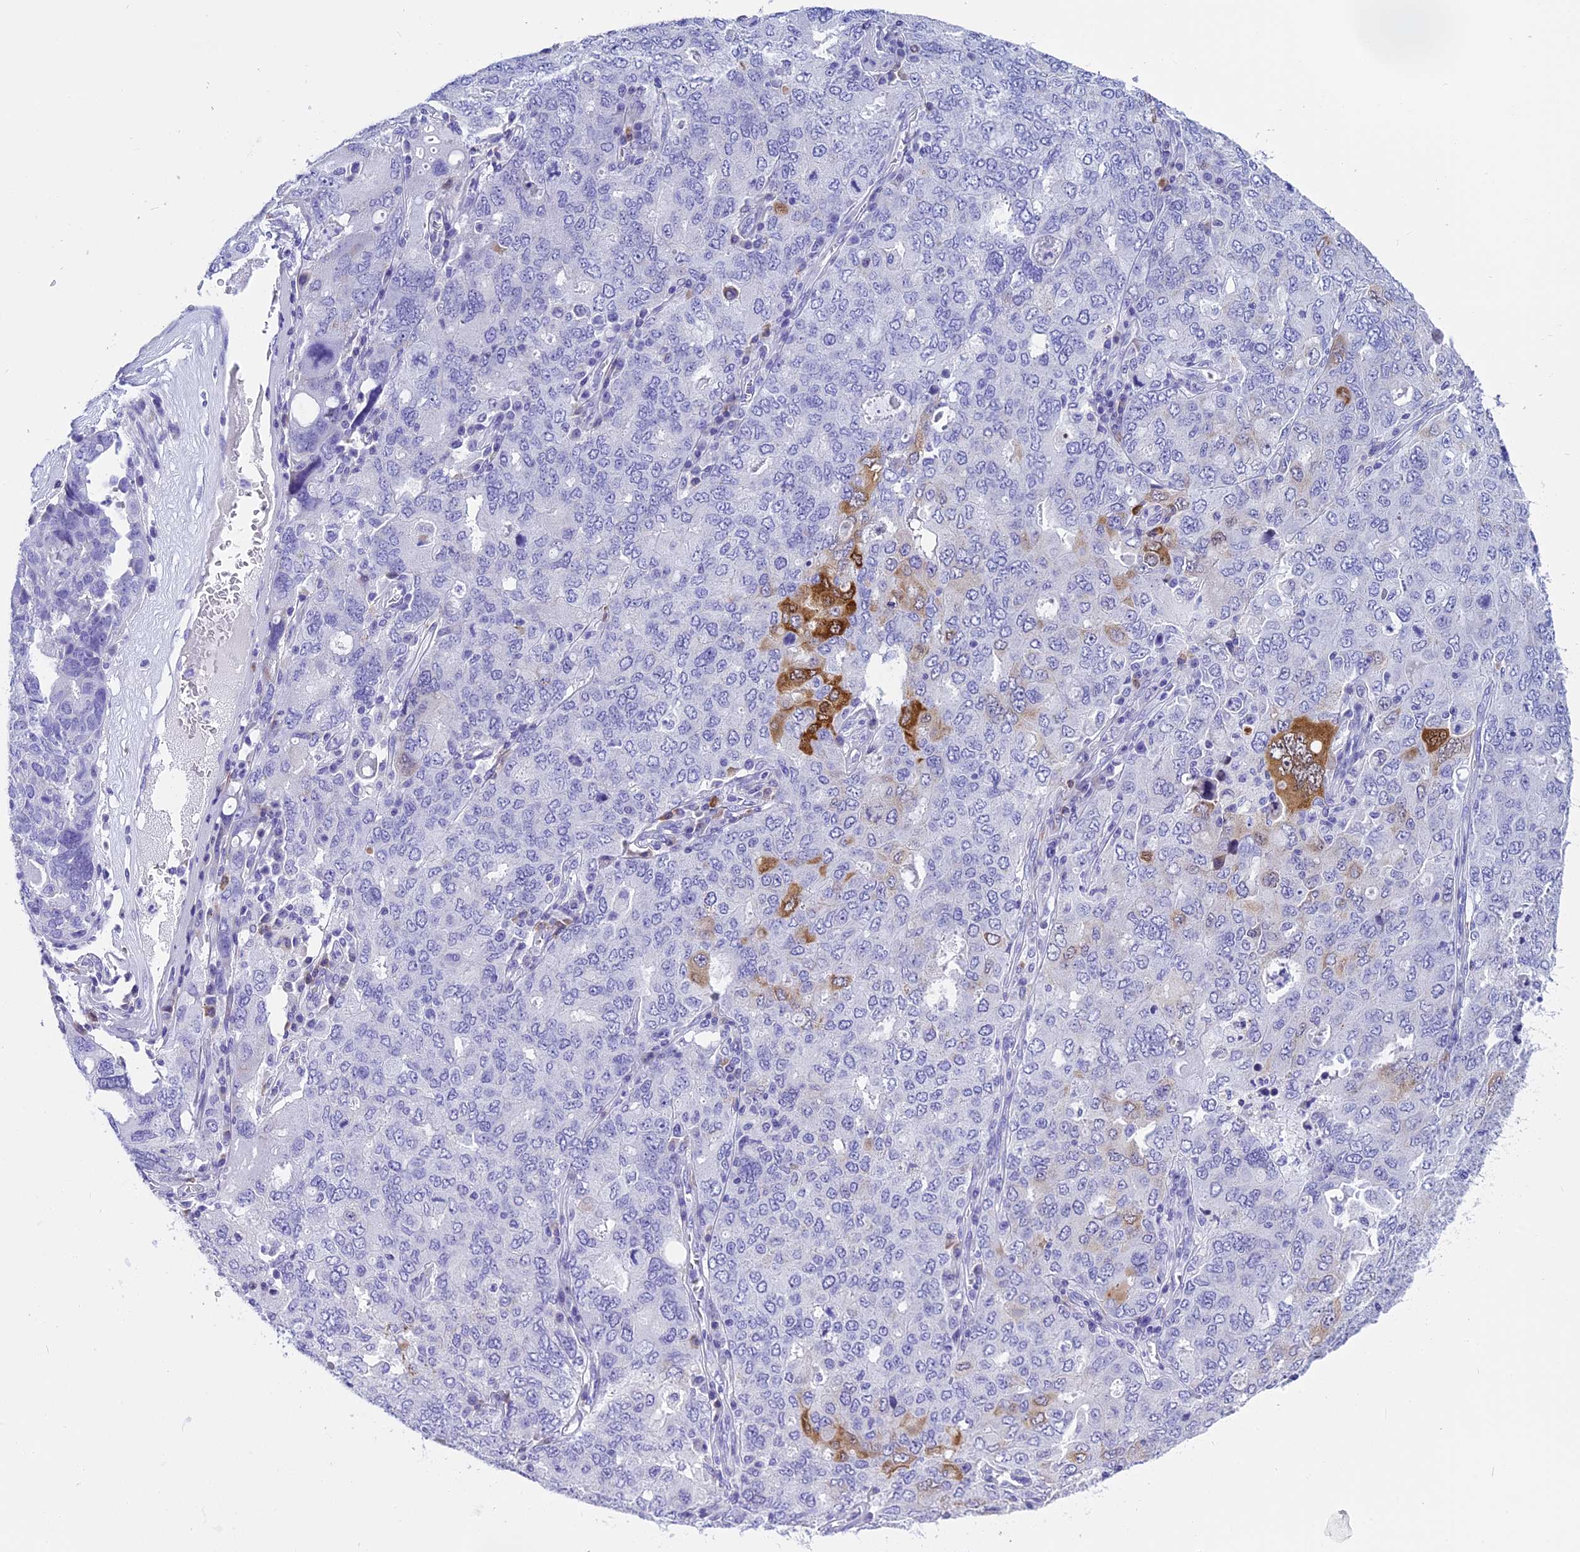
{"staining": {"intensity": "strong", "quantity": "<25%", "location": "cytoplasmic/membranous"}, "tissue": "ovarian cancer", "cell_type": "Tumor cells", "image_type": "cancer", "snomed": [{"axis": "morphology", "description": "Carcinoma, endometroid"}, {"axis": "topography", "description": "Ovary"}], "caption": "Ovarian cancer (endometroid carcinoma) stained with a brown dye displays strong cytoplasmic/membranous positive positivity in approximately <25% of tumor cells.", "gene": "KCTD14", "patient": {"sex": "female", "age": 62}}